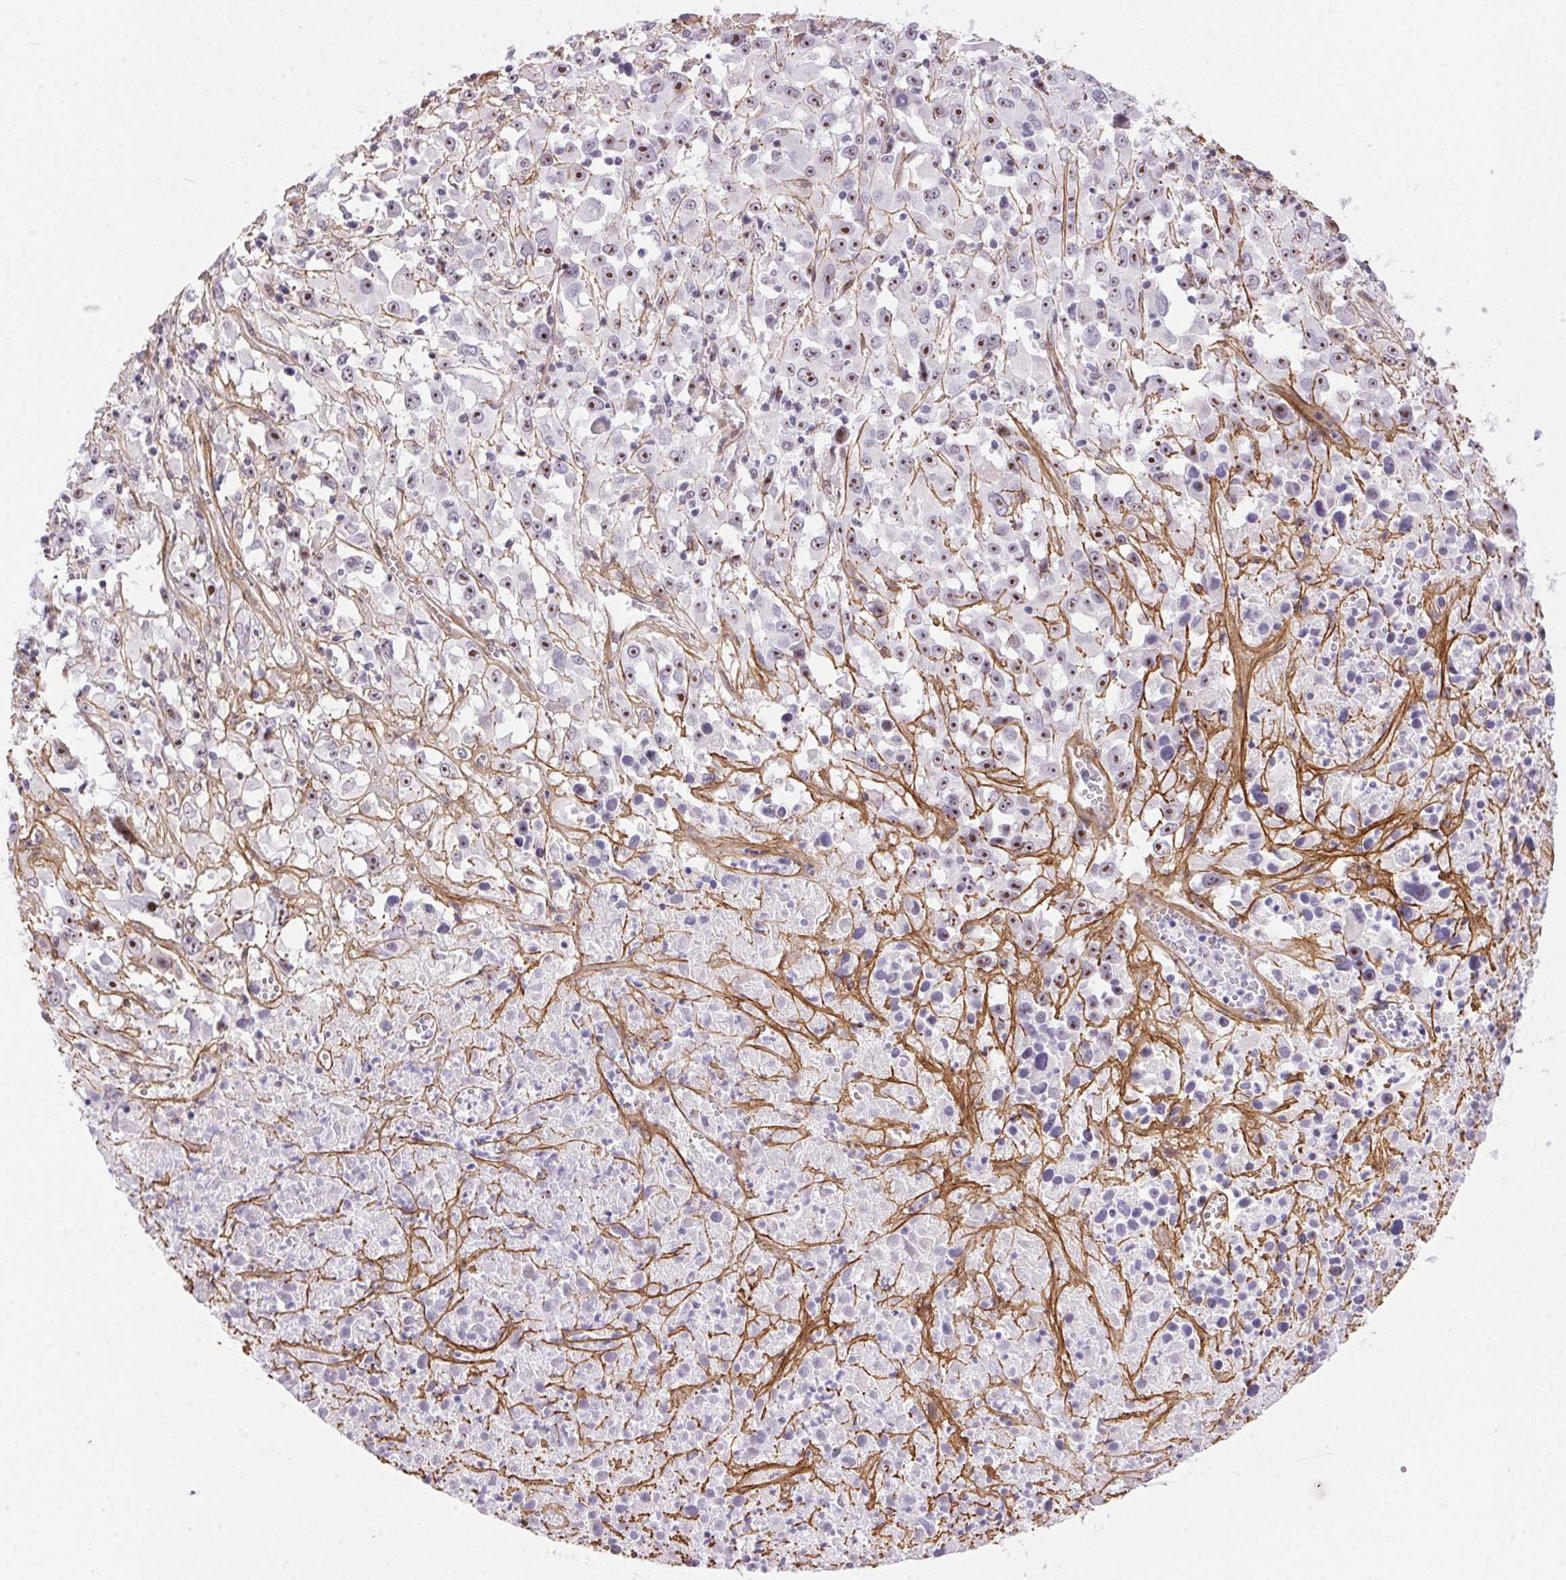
{"staining": {"intensity": "moderate", "quantity": "<25%", "location": "nuclear"}, "tissue": "melanoma", "cell_type": "Tumor cells", "image_type": "cancer", "snomed": [{"axis": "morphology", "description": "Malignant melanoma, Metastatic site"}, {"axis": "topography", "description": "Soft tissue"}], "caption": "Malignant melanoma (metastatic site) was stained to show a protein in brown. There is low levels of moderate nuclear expression in approximately <25% of tumor cells.", "gene": "PDZD2", "patient": {"sex": "male", "age": 50}}